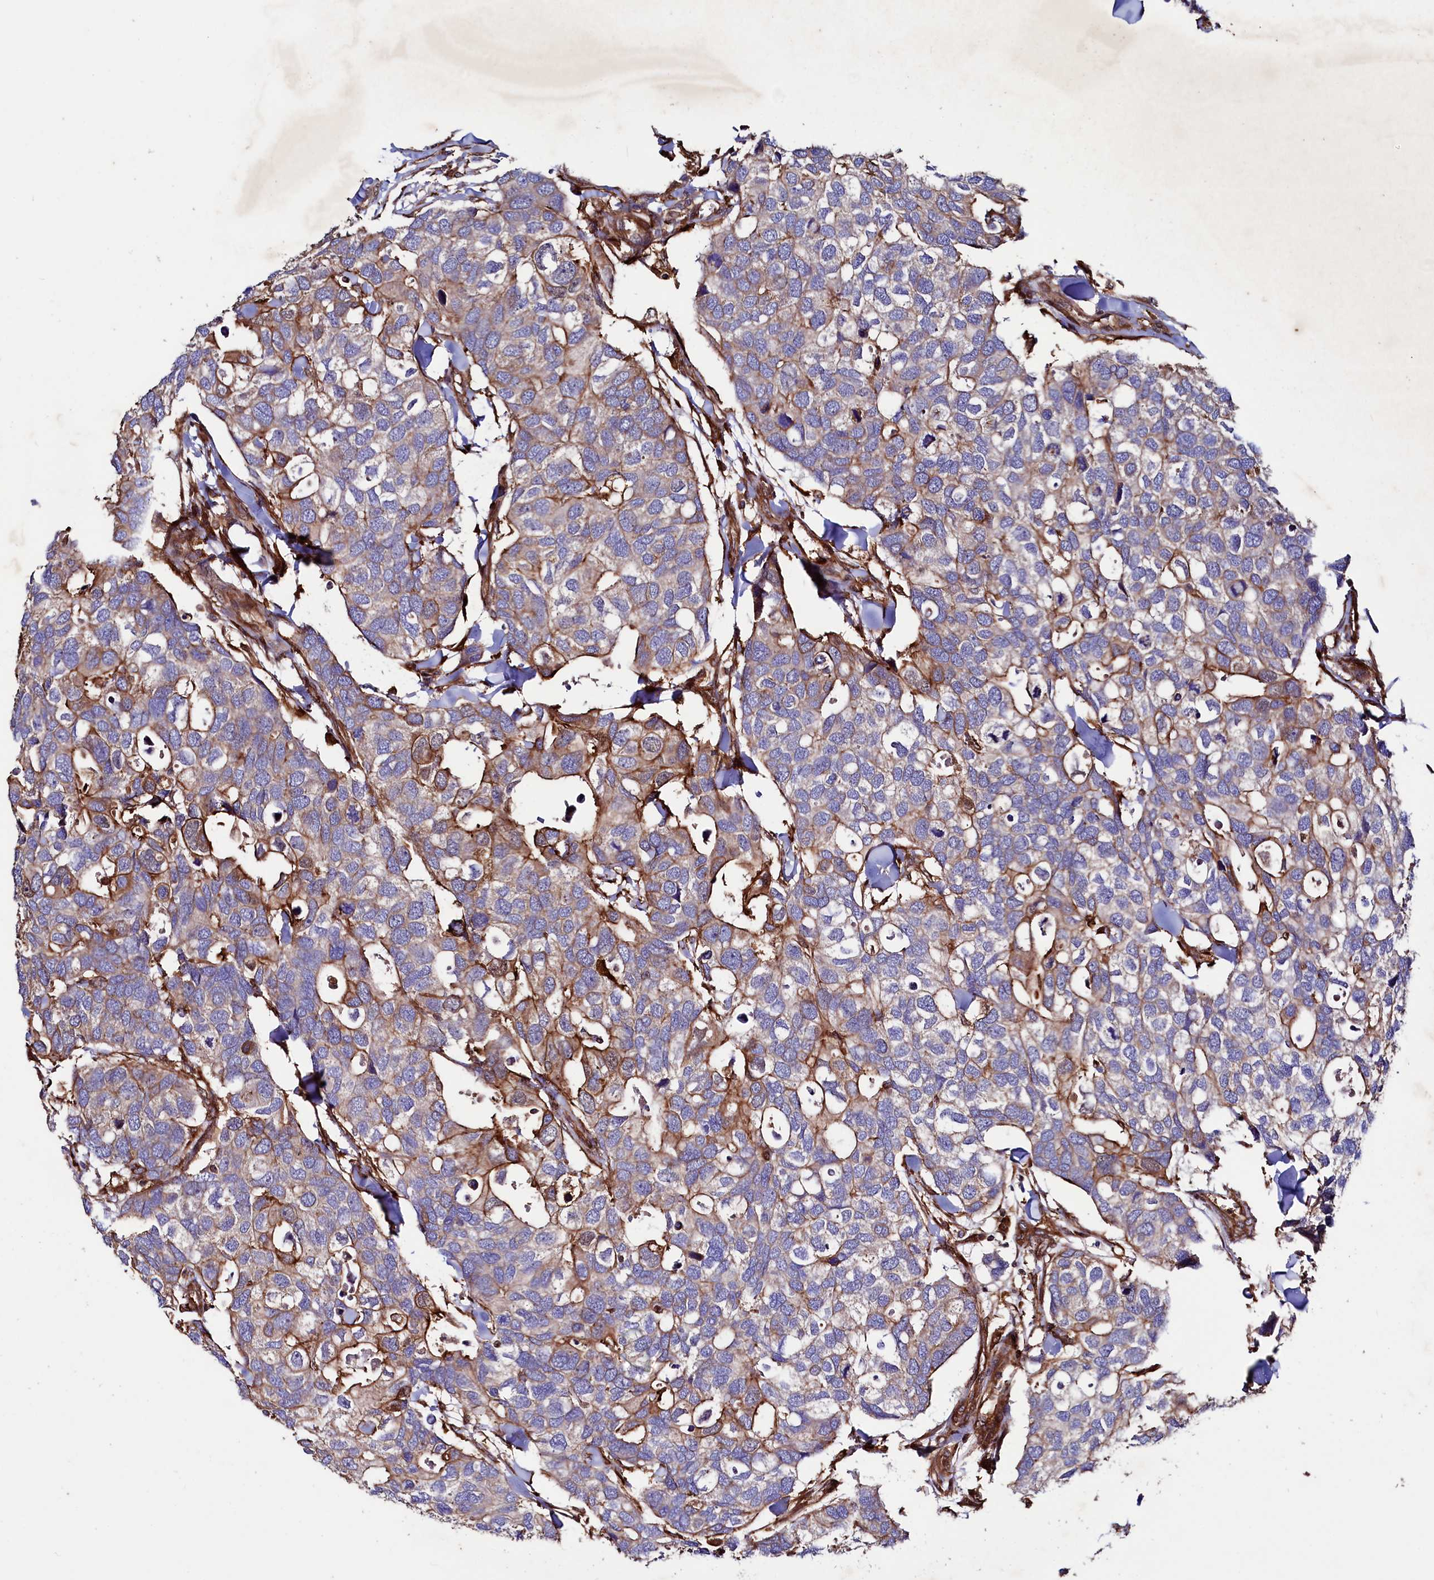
{"staining": {"intensity": "moderate", "quantity": "25%-75%", "location": "cytoplasmic/membranous"}, "tissue": "breast cancer", "cell_type": "Tumor cells", "image_type": "cancer", "snomed": [{"axis": "morphology", "description": "Duct carcinoma"}, {"axis": "topography", "description": "Breast"}], "caption": "Breast infiltrating ductal carcinoma was stained to show a protein in brown. There is medium levels of moderate cytoplasmic/membranous staining in about 25%-75% of tumor cells.", "gene": "STAMBPL1", "patient": {"sex": "female", "age": 83}}